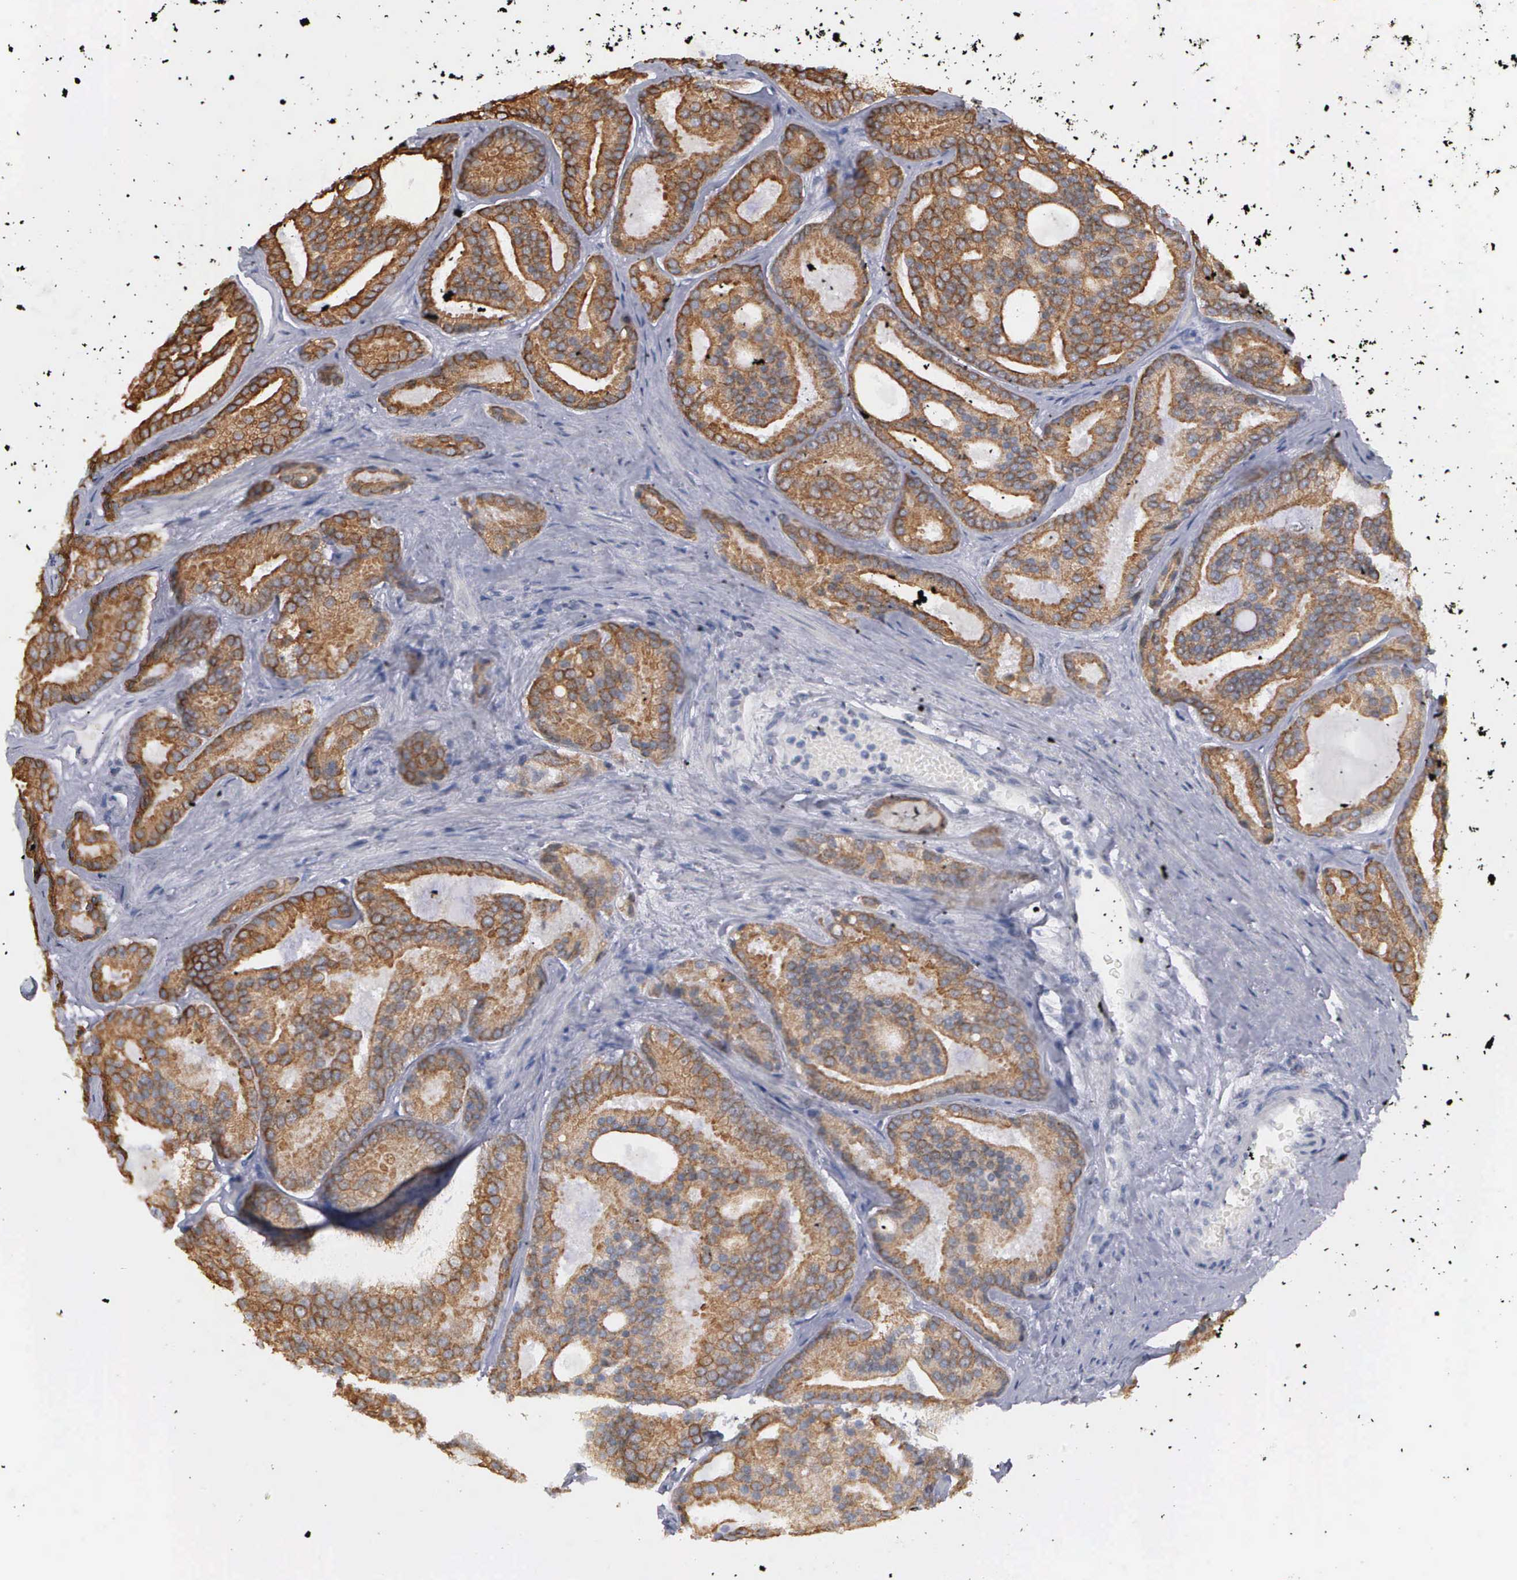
{"staining": {"intensity": "moderate", "quantity": ">75%", "location": "cytoplasmic/membranous"}, "tissue": "prostate cancer", "cell_type": "Tumor cells", "image_type": "cancer", "snomed": [{"axis": "morphology", "description": "Adenocarcinoma, High grade"}, {"axis": "topography", "description": "Prostate"}], "caption": "An immunohistochemistry (IHC) image of tumor tissue is shown. Protein staining in brown shows moderate cytoplasmic/membranous positivity in prostate cancer (adenocarcinoma (high-grade)) within tumor cells.", "gene": "WDR89", "patient": {"sex": "male", "age": 64}}